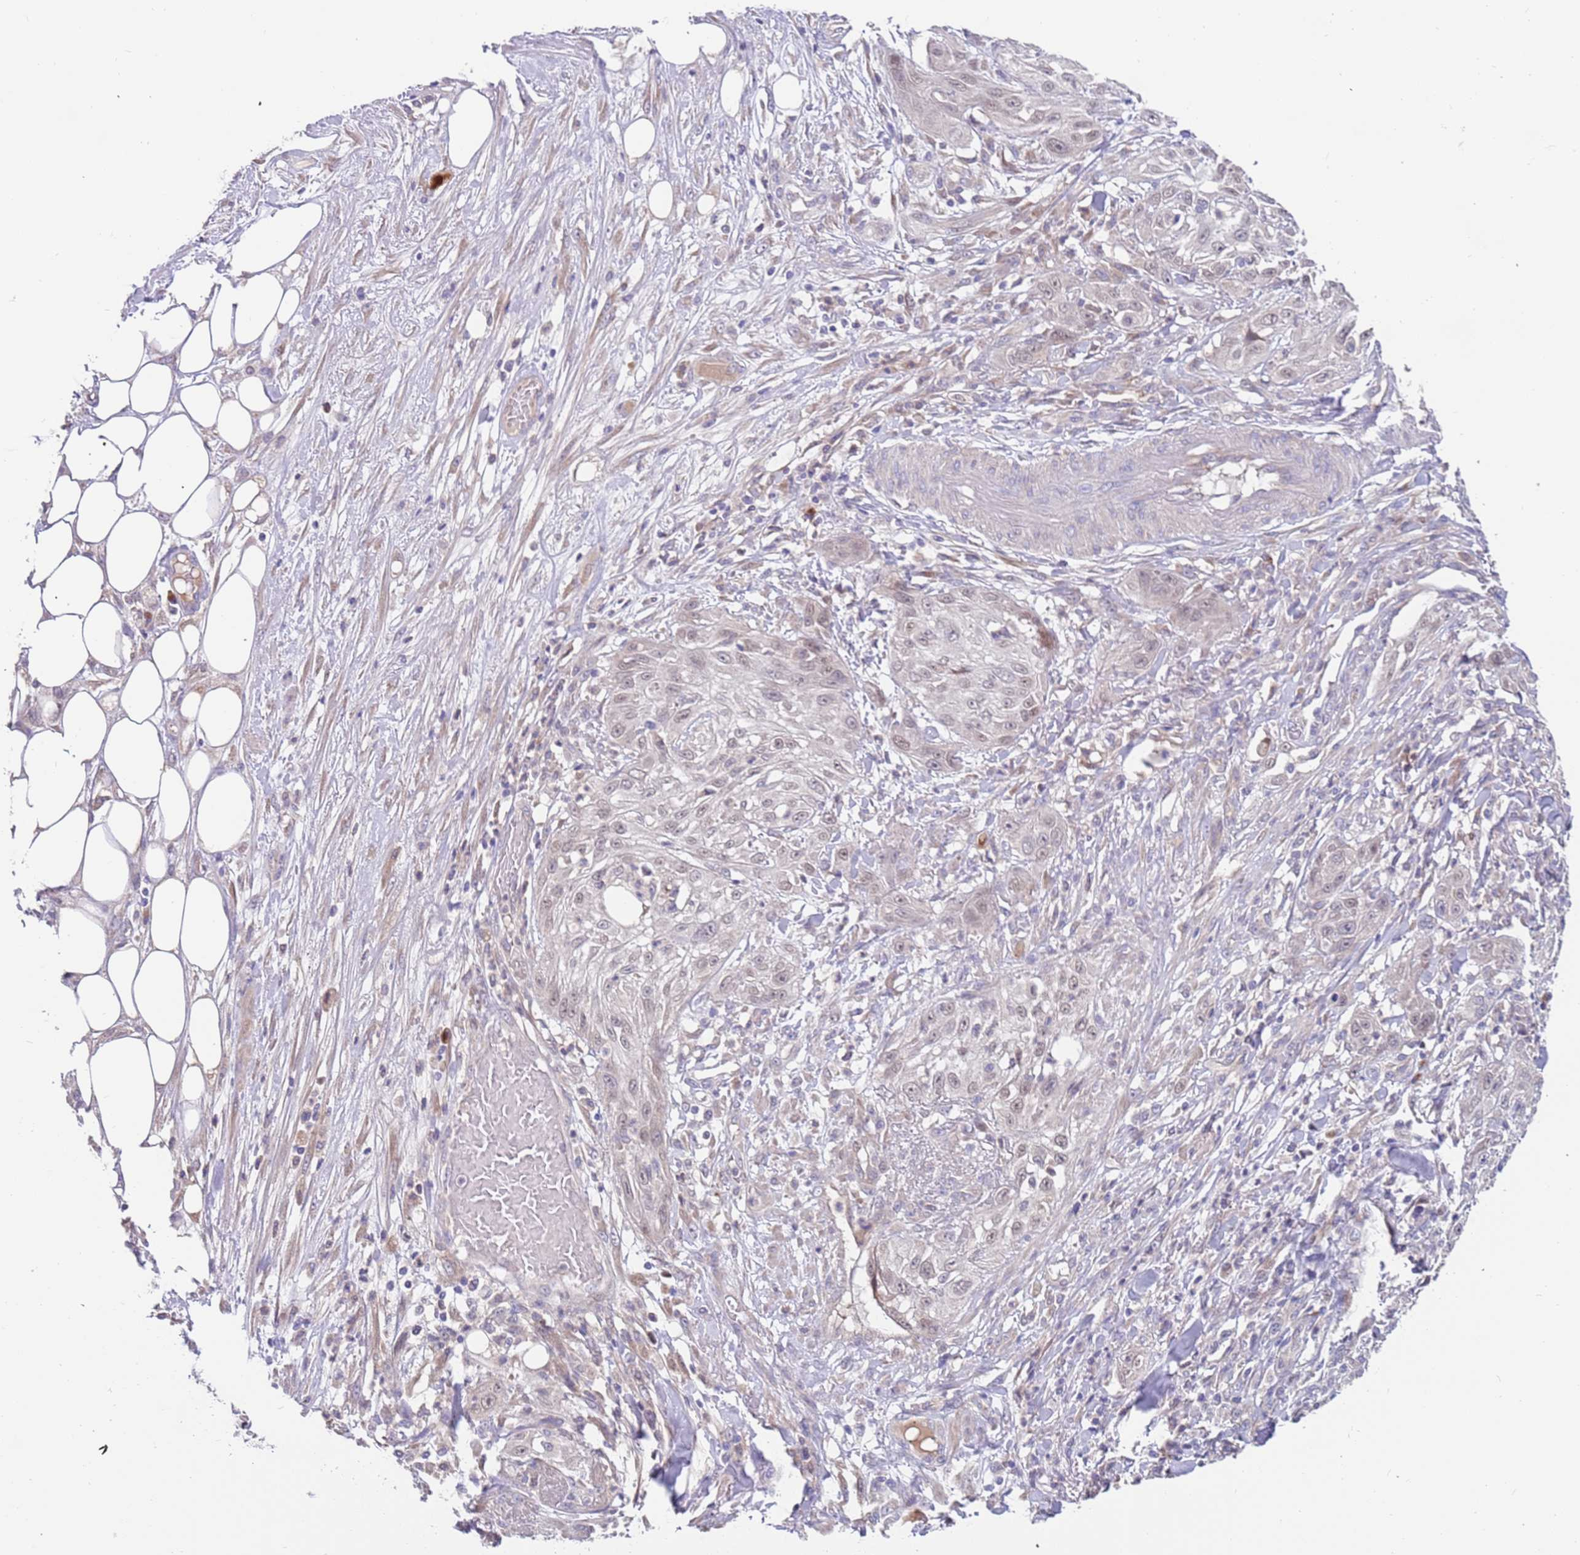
{"staining": {"intensity": "weak", "quantity": "25%-75%", "location": "nuclear"}, "tissue": "skin cancer", "cell_type": "Tumor cells", "image_type": "cancer", "snomed": [{"axis": "morphology", "description": "Squamous cell carcinoma, NOS"}, {"axis": "morphology", "description": "Squamous cell carcinoma, metastatic, NOS"}, {"axis": "topography", "description": "Skin"}, {"axis": "topography", "description": "Lymph node"}], "caption": "An image of human skin cancer stained for a protein exhibits weak nuclear brown staining in tumor cells. The protein is stained brown, and the nuclei are stained in blue (DAB (3,3'-diaminobenzidine) IHC with brightfield microscopy, high magnification).", "gene": "ZNF746", "patient": {"sex": "male", "age": 75}}